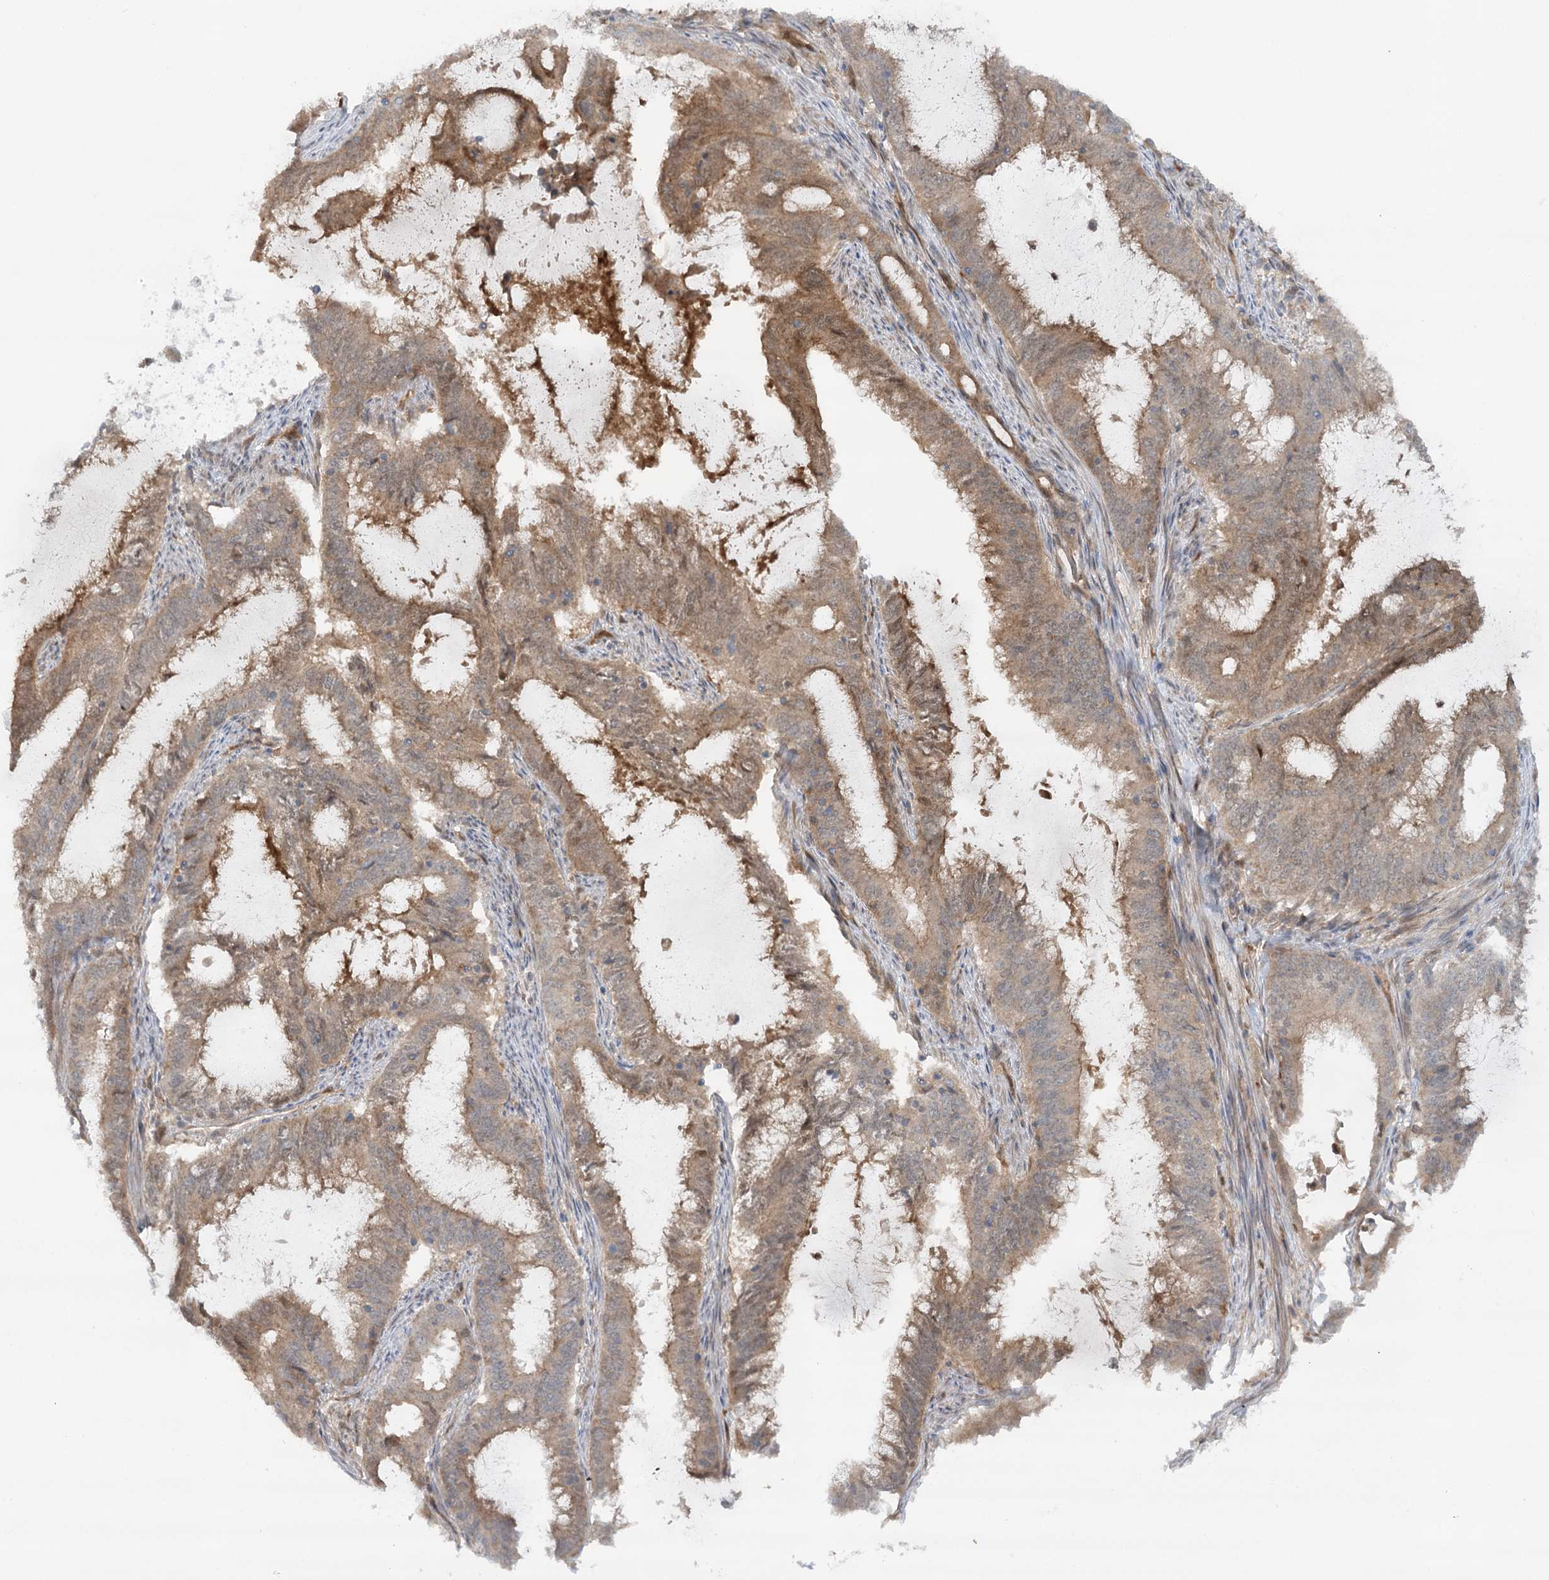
{"staining": {"intensity": "moderate", "quantity": ">75%", "location": "cytoplasmic/membranous,nuclear"}, "tissue": "endometrial cancer", "cell_type": "Tumor cells", "image_type": "cancer", "snomed": [{"axis": "morphology", "description": "Adenocarcinoma, NOS"}, {"axis": "topography", "description": "Endometrium"}], "caption": "Moderate cytoplasmic/membranous and nuclear positivity for a protein is present in approximately >75% of tumor cells of endometrial cancer (adenocarcinoma) using immunohistochemistry.", "gene": "GBE1", "patient": {"sex": "female", "age": 51}}